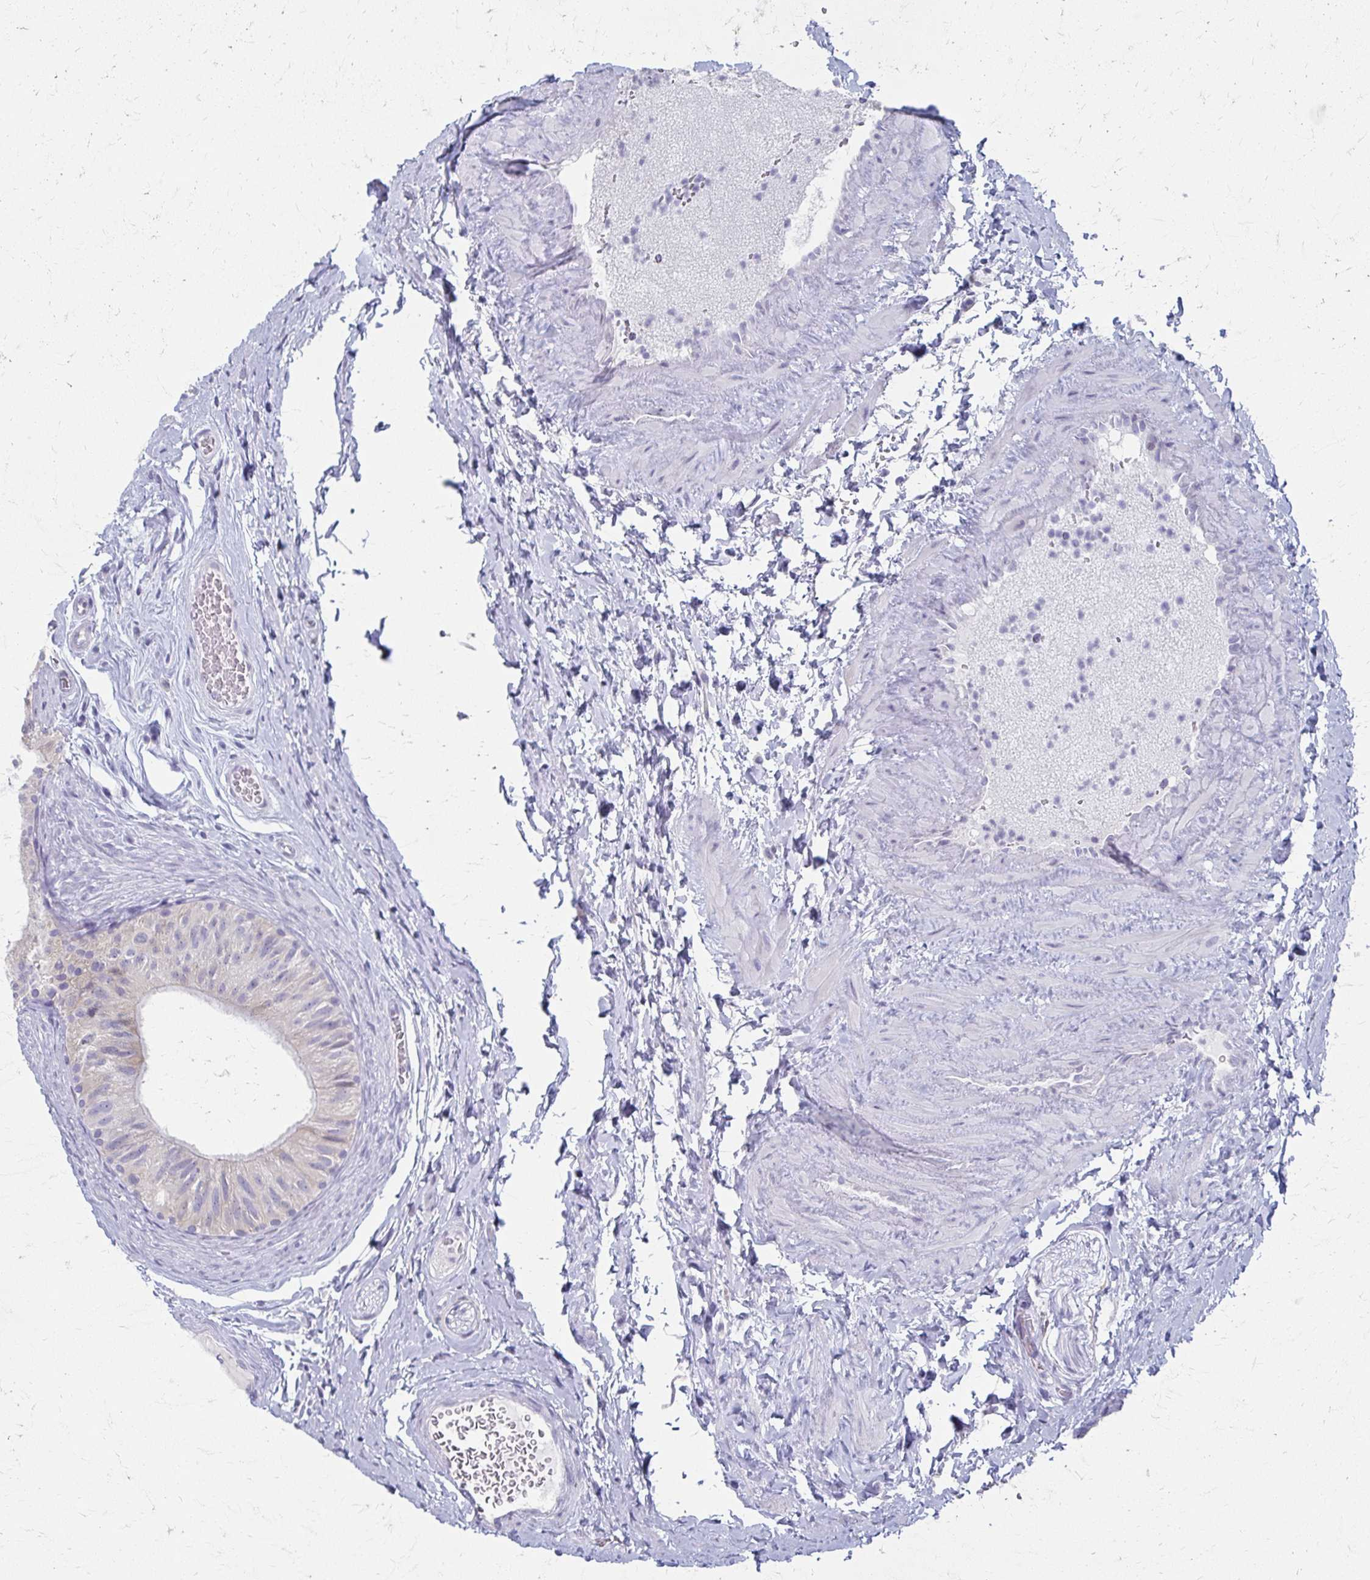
{"staining": {"intensity": "negative", "quantity": "none", "location": "none"}, "tissue": "epididymis", "cell_type": "Glandular cells", "image_type": "normal", "snomed": [{"axis": "morphology", "description": "Normal tissue, NOS"}, {"axis": "topography", "description": "Epididymis, spermatic cord, NOS"}, {"axis": "topography", "description": "Epididymis"}], "caption": "This is an immunohistochemistry (IHC) micrograph of unremarkable human epididymis. There is no positivity in glandular cells.", "gene": "CYB5A", "patient": {"sex": "male", "age": 31}}